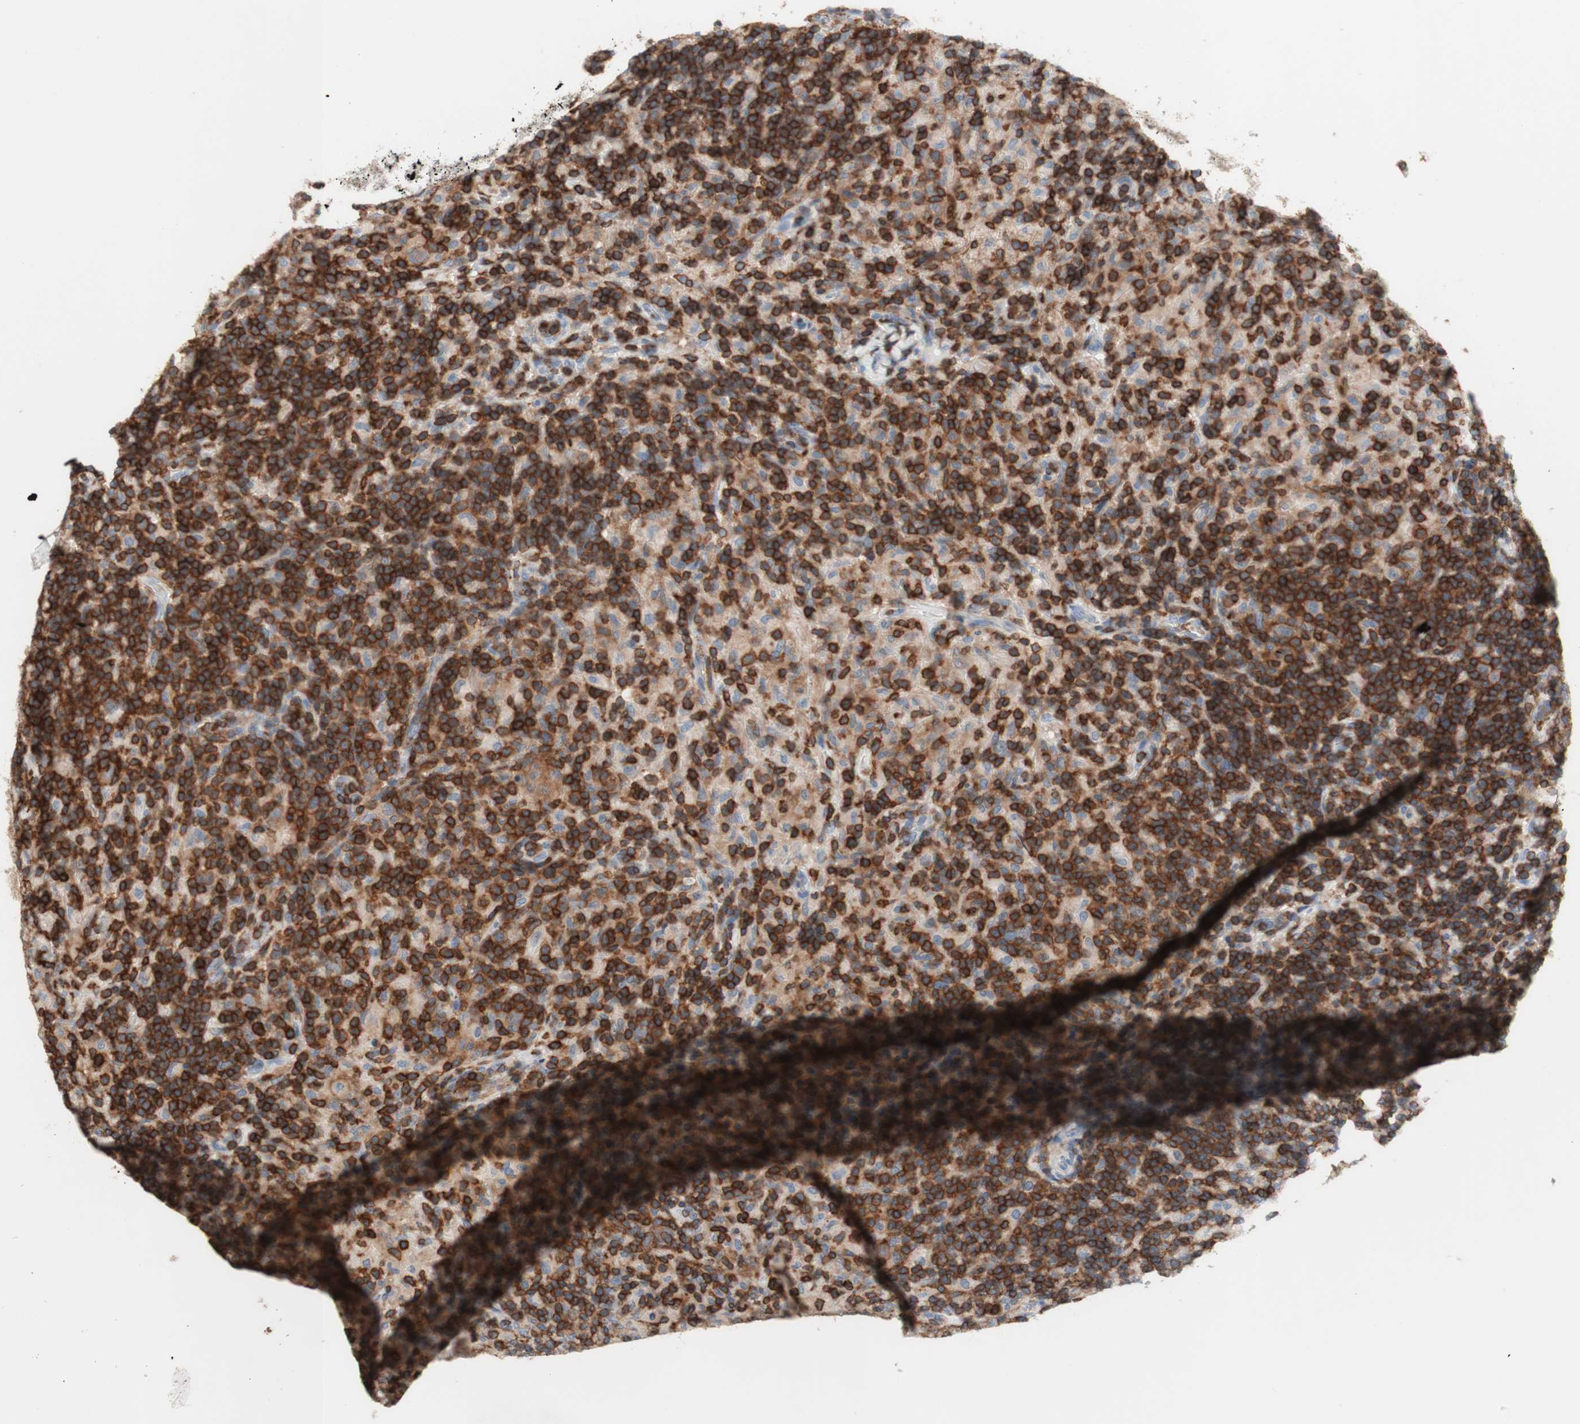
{"staining": {"intensity": "negative", "quantity": "none", "location": "none"}, "tissue": "lymphoma", "cell_type": "Tumor cells", "image_type": "cancer", "snomed": [{"axis": "morphology", "description": "Hodgkin's disease, NOS"}, {"axis": "topography", "description": "Lymph node"}], "caption": "Immunohistochemistry (IHC) of Hodgkin's disease demonstrates no expression in tumor cells. The staining was performed using DAB (3,3'-diaminobenzidine) to visualize the protein expression in brown, while the nuclei were stained in blue with hematoxylin (Magnification: 20x).", "gene": "SPINK6", "patient": {"sex": "male", "age": 70}}